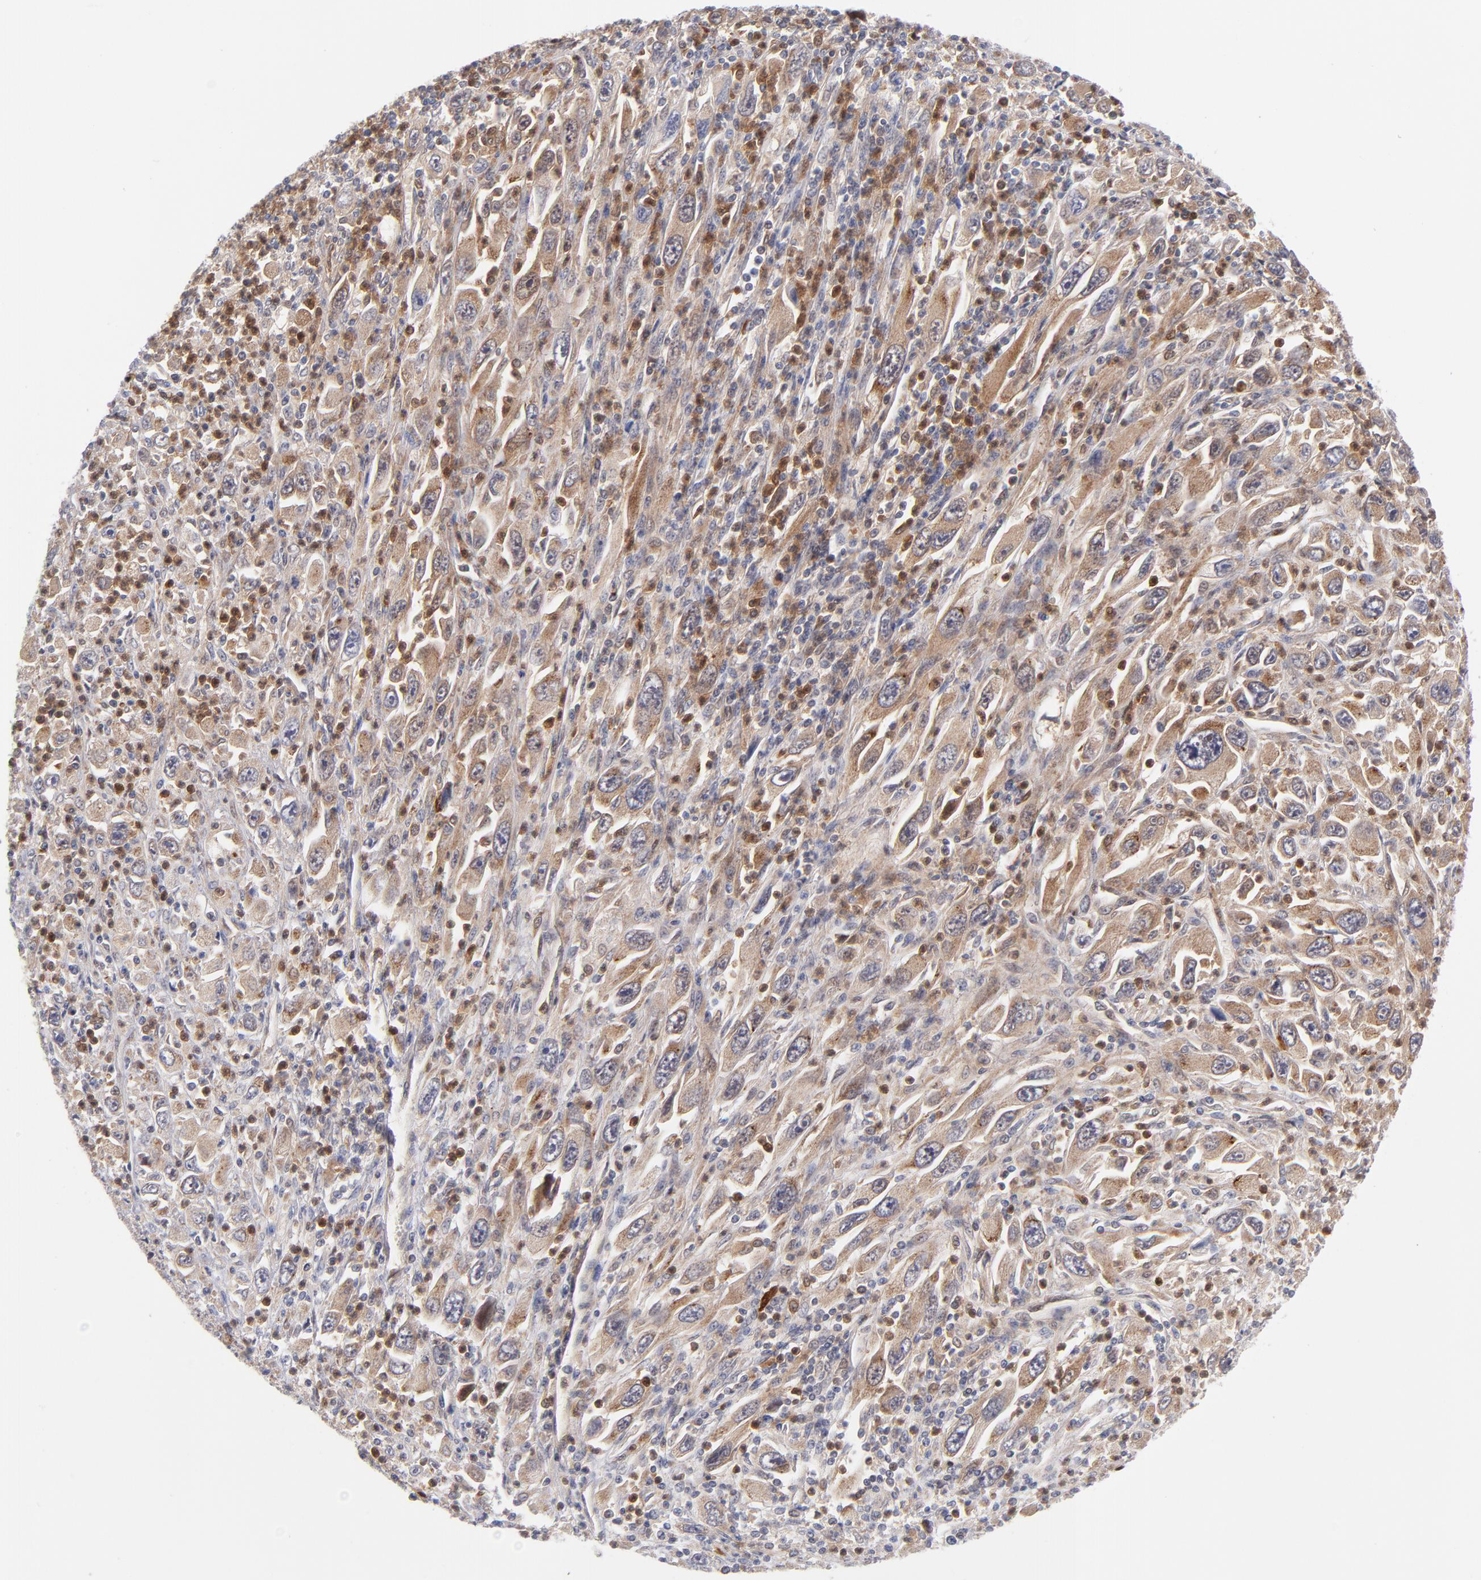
{"staining": {"intensity": "moderate", "quantity": "25%-75%", "location": "cytoplasmic/membranous"}, "tissue": "melanoma", "cell_type": "Tumor cells", "image_type": "cancer", "snomed": [{"axis": "morphology", "description": "Malignant melanoma, Metastatic site"}, {"axis": "topography", "description": "Skin"}], "caption": "A micrograph of human melanoma stained for a protein displays moderate cytoplasmic/membranous brown staining in tumor cells.", "gene": "BID", "patient": {"sex": "female", "age": 56}}